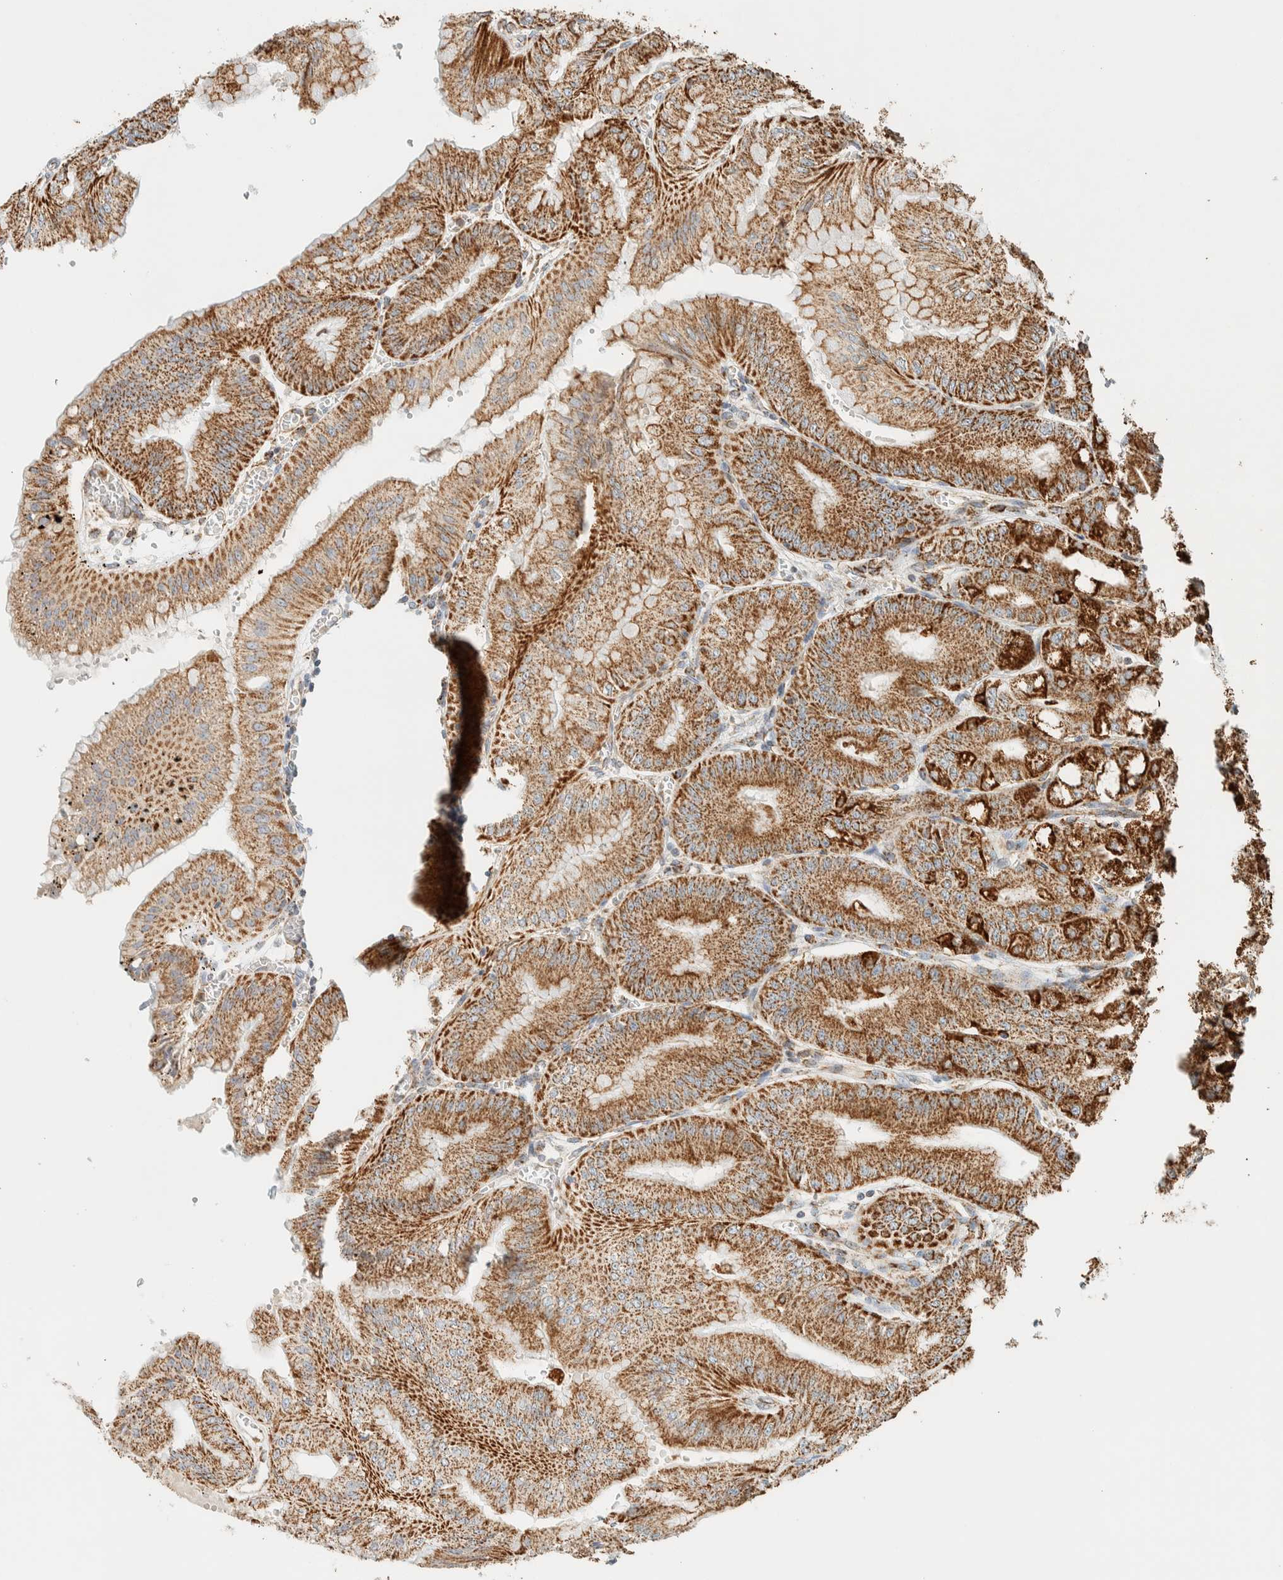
{"staining": {"intensity": "strong", "quantity": ">75%", "location": "cytoplasmic/membranous"}, "tissue": "stomach", "cell_type": "Glandular cells", "image_type": "normal", "snomed": [{"axis": "morphology", "description": "Normal tissue, NOS"}, {"axis": "topography", "description": "Stomach, lower"}], "caption": "Strong cytoplasmic/membranous staining for a protein is present in about >75% of glandular cells of normal stomach using IHC.", "gene": "KIFAP3", "patient": {"sex": "male", "age": 71}}